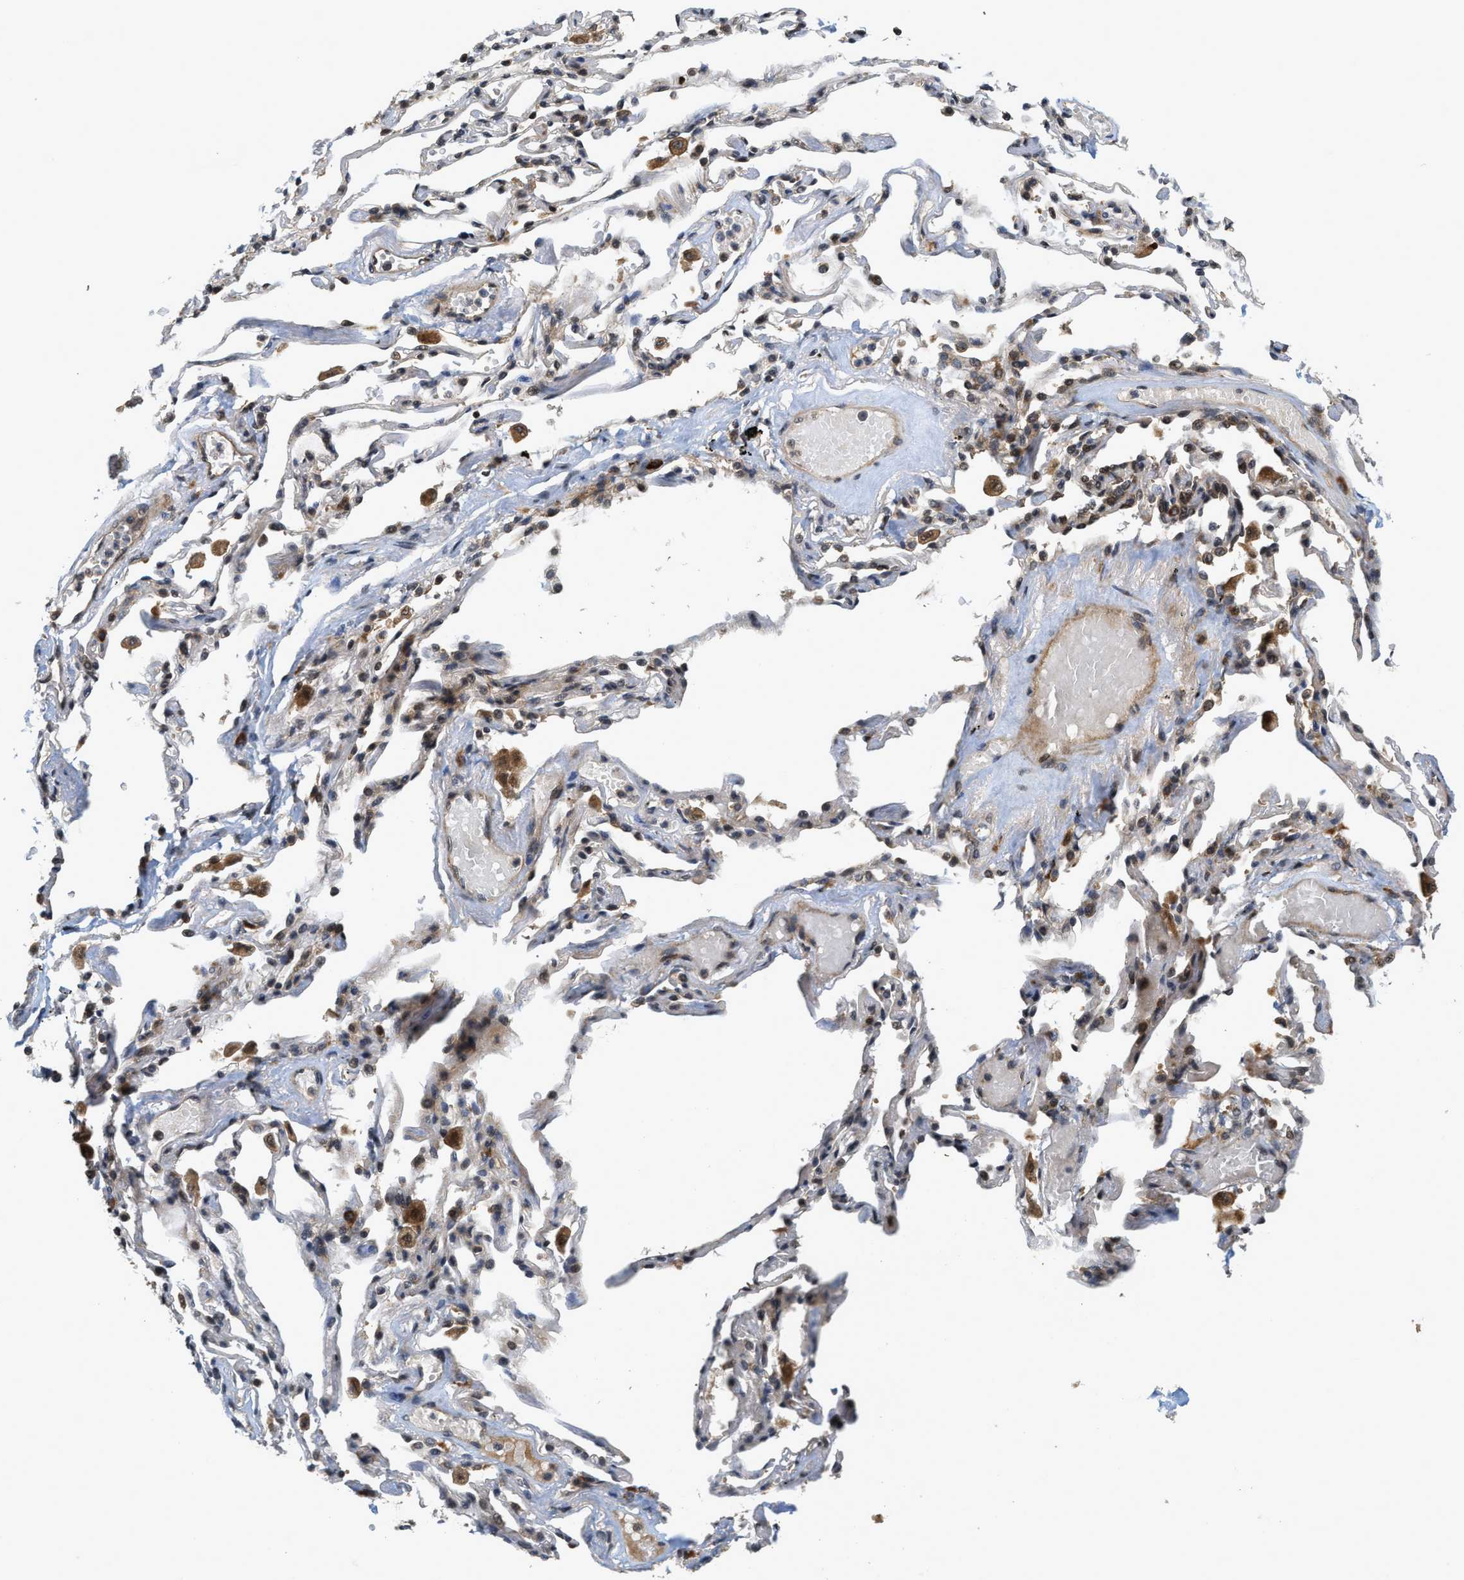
{"staining": {"intensity": "moderate", "quantity": ">75%", "location": "cytoplasmic/membranous"}, "tissue": "adipose tissue", "cell_type": "Adipocytes", "image_type": "normal", "snomed": [{"axis": "morphology", "description": "Normal tissue, NOS"}, {"axis": "topography", "description": "Cartilage tissue"}, {"axis": "topography", "description": "Lung"}], "caption": "Immunohistochemistry (DAB (3,3'-diaminobenzidine)) staining of unremarkable adipose tissue exhibits moderate cytoplasmic/membranous protein expression in about >75% of adipocytes. Using DAB (brown) and hematoxylin (blue) stains, captured at high magnification using brightfield microscopy.", "gene": "ELP2", "patient": {"sex": "female", "age": 77}}